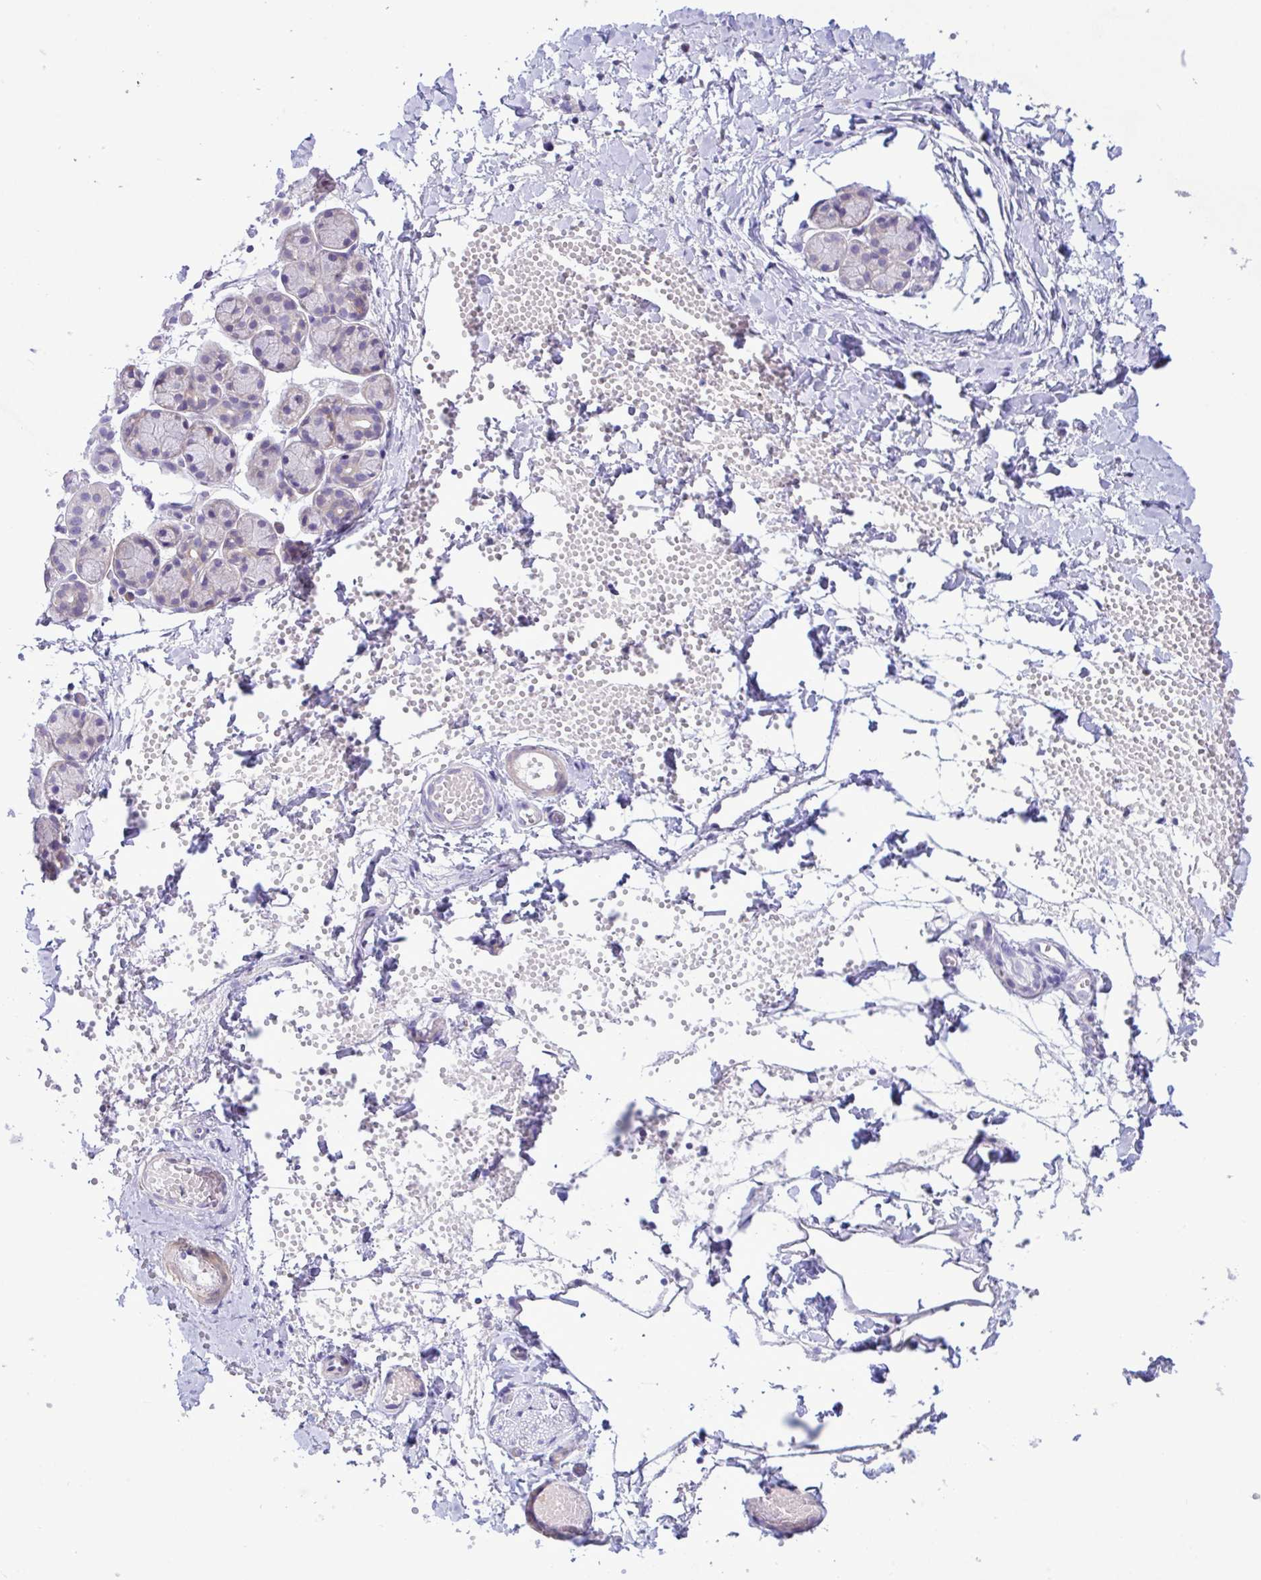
{"staining": {"intensity": "negative", "quantity": "none", "location": "none"}, "tissue": "salivary gland", "cell_type": "Glandular cells", "image_type": "normal", "snomed": [{"axis": "morphology", "description": "Normal tissue, NOS"}, {"axis": "morphology", "description": "Inflammation, NOS"}, {"axis": "topography", "description": "Lymph node"}, {"axis": "topography", "description": "Salivary gland"}], "caption": "IHC of unremarkable salivary gland shows no positivity in glandular cells. (Brightfield microscopy of DAB immunohistochemistry (IHC) at high magnification).", "gene": "FAM86B1", "patient": {"sex": "male", "age": 3}}